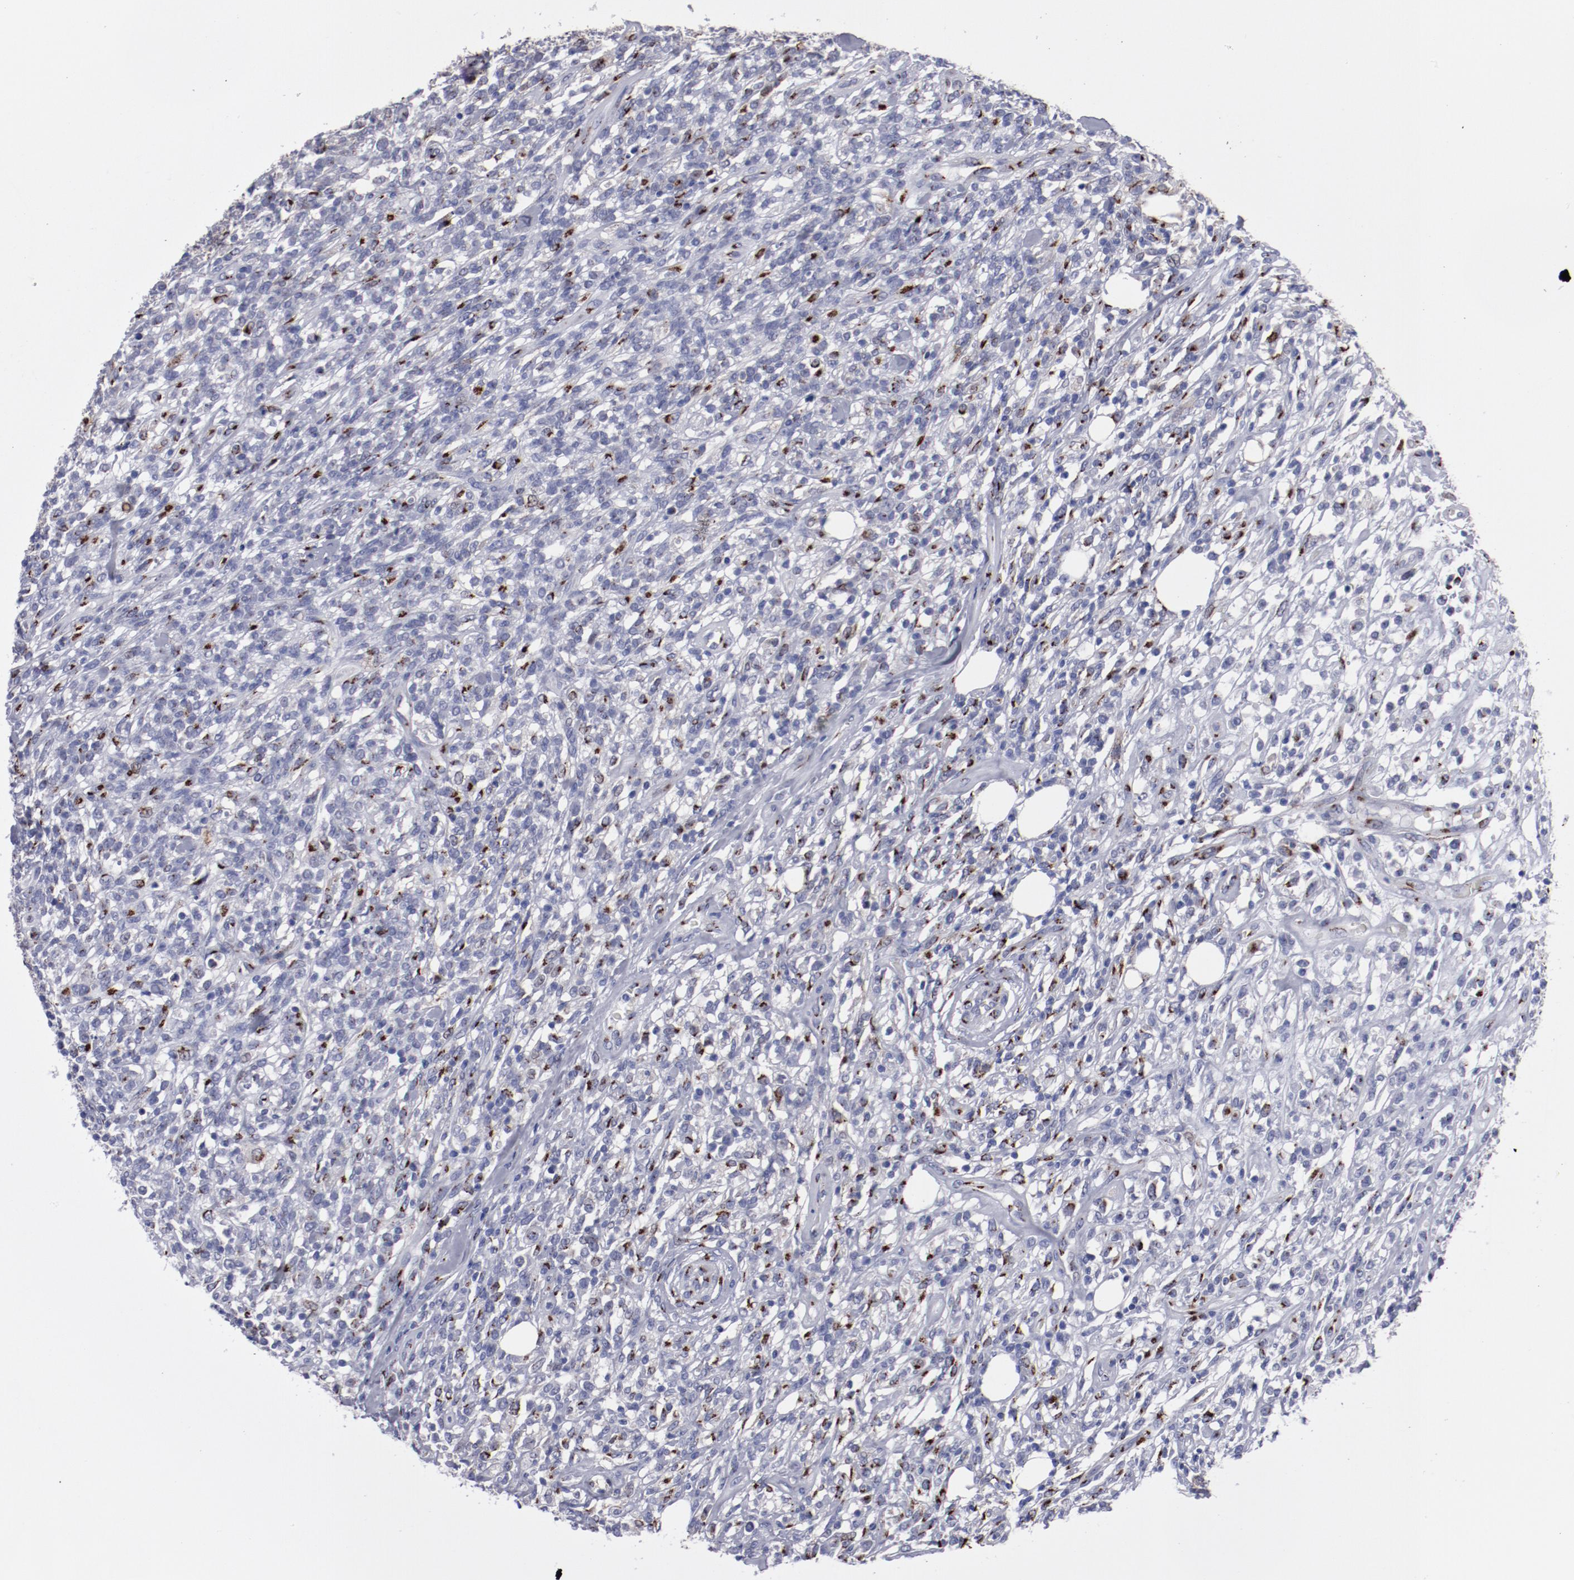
{"staining": {"intensity": "strong", "quantity": "25%-75%", "location": "cytoplasmic/membranous"}, "tissue": "lymphoma", "cell_type": "Tumor cells", "image_type": "cancer", "snomed": [{"axis": "morphology", "description": "Malignant lymphoma, non-Hodgkin's type, High grade"}, {"axis": "topography", "description": "Lymph node"}], "caption": "High-grade malignant lymphoma, non-Hodgkin's type tissue displays strong cytoplasmic/membranous expression in about 25%-75% of tumor cells, visualized by immunohistochemistry. (DAB (3,3'-diaminobenzidine) IHC with brightfield microscopy, high magnification).", "gene": "GOLIM4", "patient": {"sex": "female", "age": 73}}